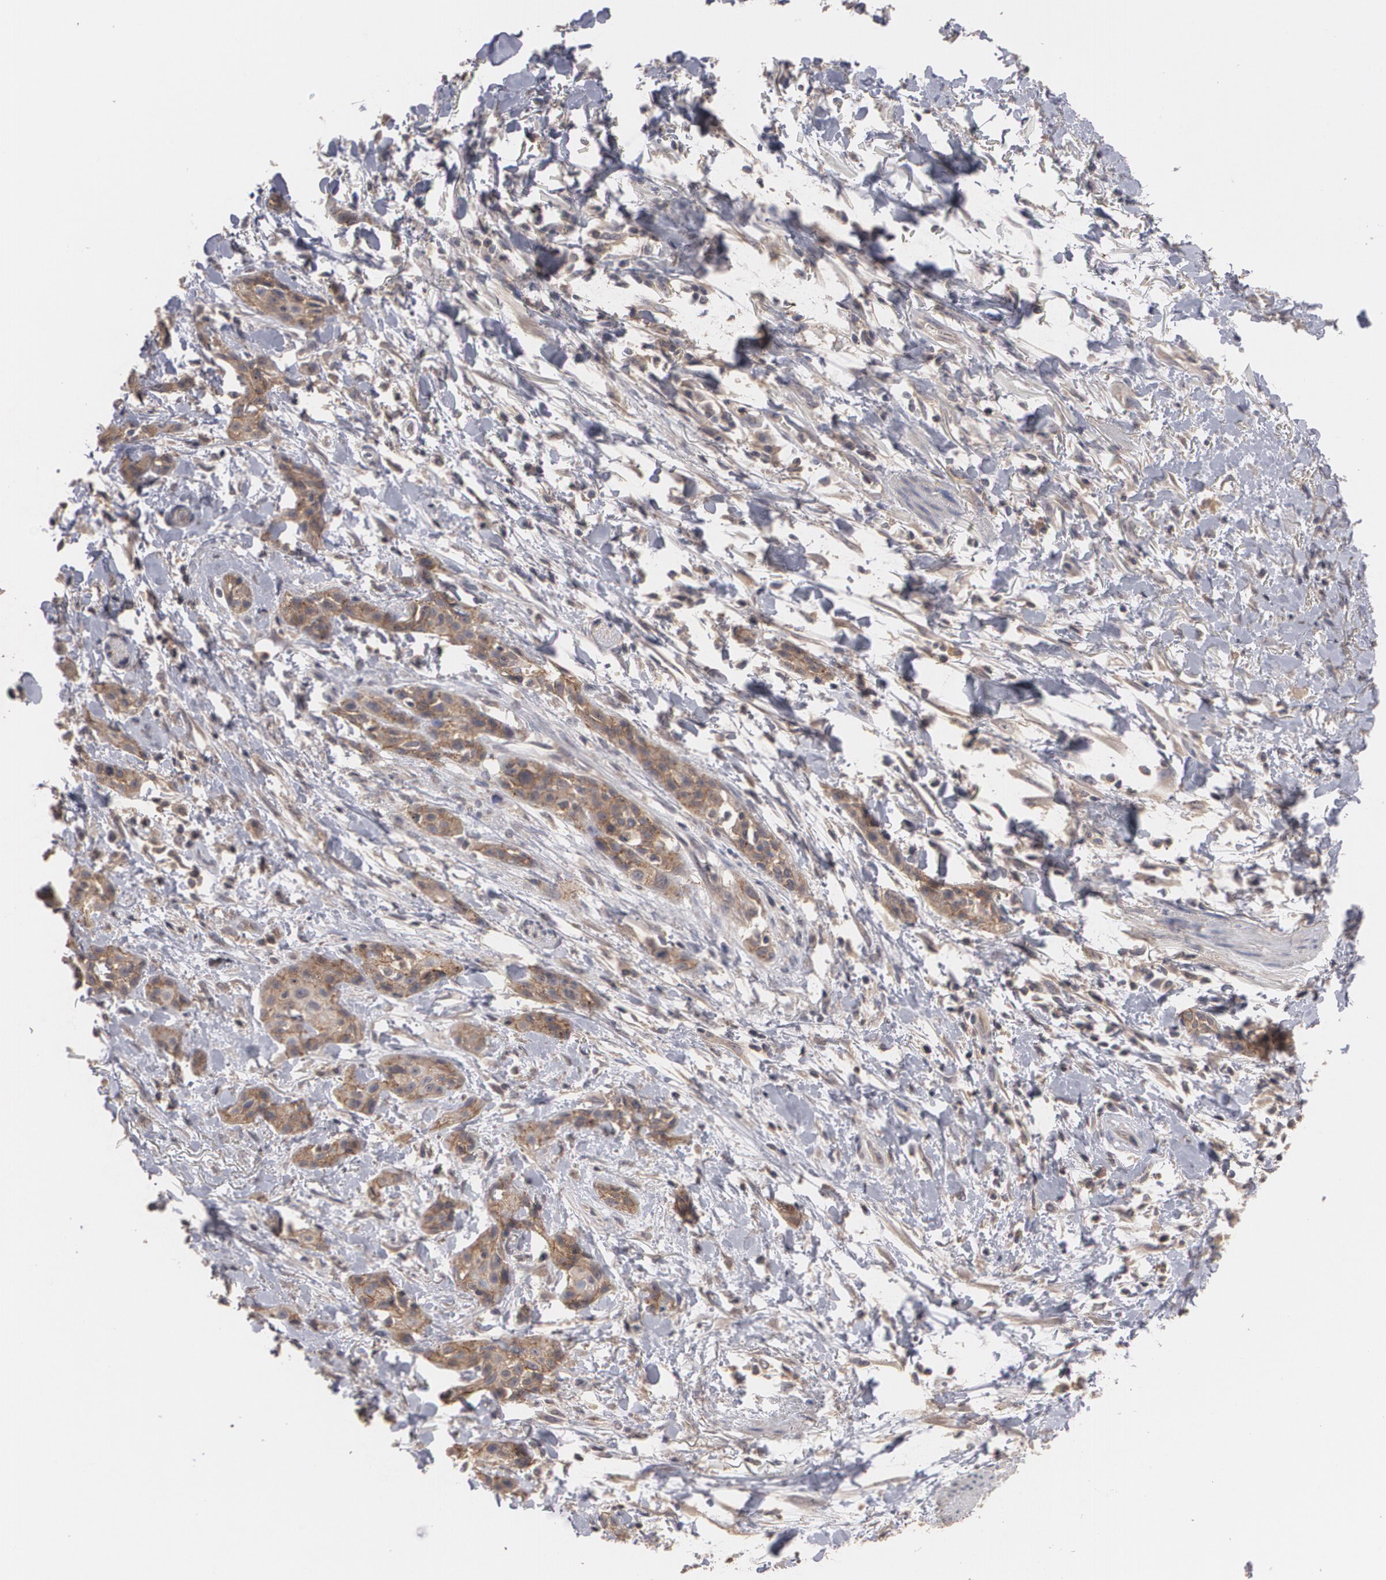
{"staining": {"intensity": "moderate", "quantity": ">75%", "location": "cytoplasmic/membranous"}, "tissue": "skin cancer", "cell_type": "Tumor cells", "image_type": "cancer", "snomed": [{"axis": "morphology", "description": "Squamous cell carcinoma, NOS"}, {"axis": "topography", "description": "Skin"}, {"axis": "topography", "description": "Anal"}], "caption": "Immunohistochemical staining of skin cancer (squamous cell carcinoma) displays medium levels of moderate cytoplasmic/membranous protein staining in approximately >75% of tumor cells.", "gene": "ARF6", "patient": {"sex": "male", "age": 64}}